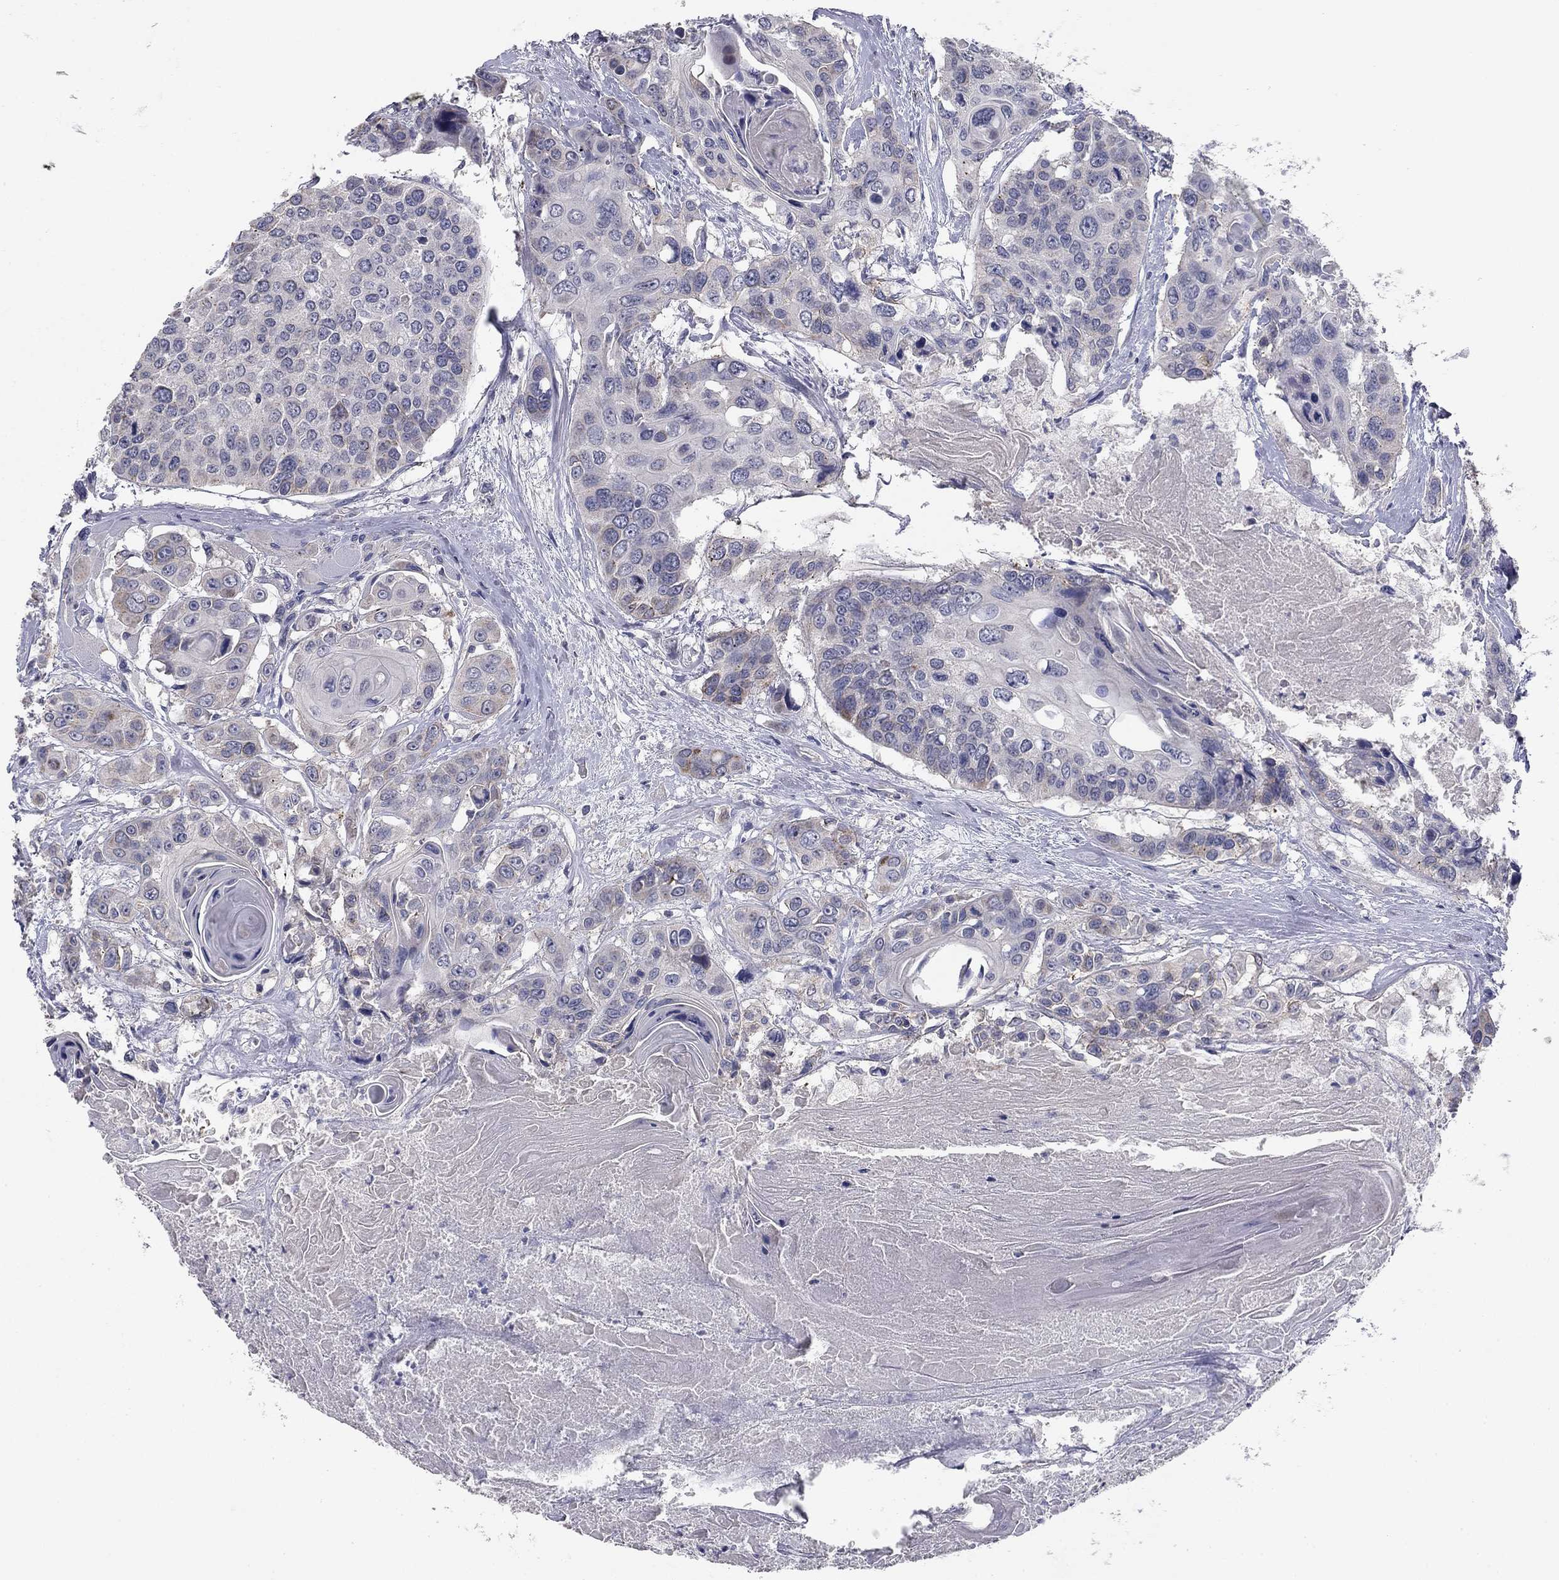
{"staining": {"intensity": "negative", "quantity": "none", "location": "none"}, "tissue": "head and neck cancer", "cell_type": "Tumor cells", "image_type": "cancer", "snomed": [{"axis": "morphology", "description": "Squamous cell carcinoma, NOS"}, {"axis": "topography", "description": "Oral tissue"}, {"axis": "topography", "description": "Head-Neck"}], "caption": "The micrograph demonstrates no staining of tumor cells in head and neck squamous cell carcinoma.", "gene": "SEPTIN3", "patient": {"sex": "male", "age": 56}}